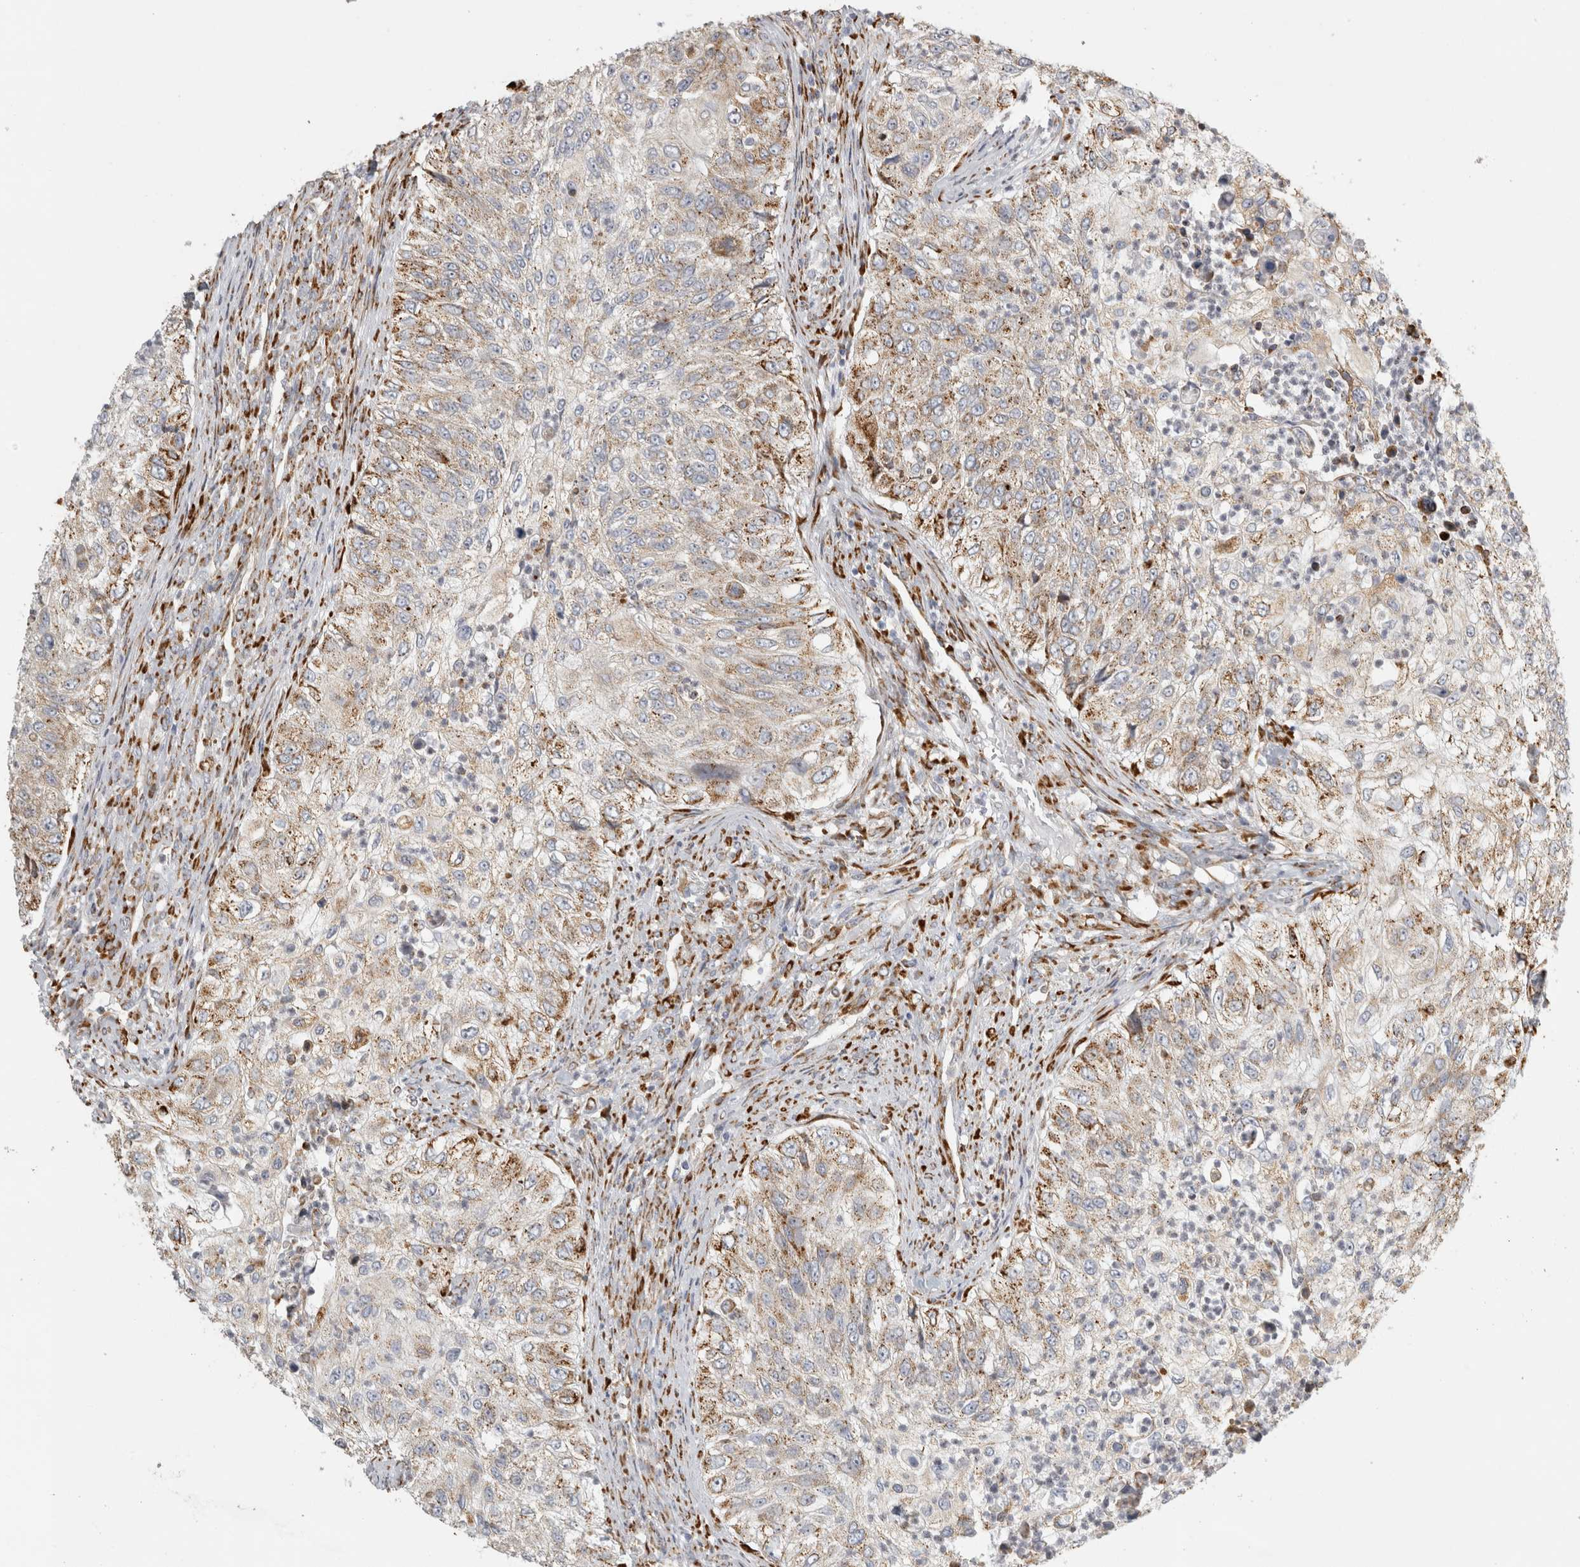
{"staining": {"intensity": "moderate", "quantity": "25%-75%", "location": "cytoplasmic/membranous"}, "tissue": "urothelial cancer", "cell_type": "Tumor cells", "image_type": "cancer", "snomed": [{"axis": "morphology", "description": "Urothelial carcinoma, High grade"}, {"axis": "topography", "description": "Urinary bladder"}], "caption": "Urothelial carcinoma (high-grade) stained with immunohistochemistry (IHC) displays moderate cytoplasmic/membranous positivity in approximately 25%-75% of tumor cells. (DAB (3,3'-diaminobenzidine) IHC, brown staining for protein, blue staining for nuclei).", "gene": "OSTN", "patient": {"sex": "female", "age": 60}}